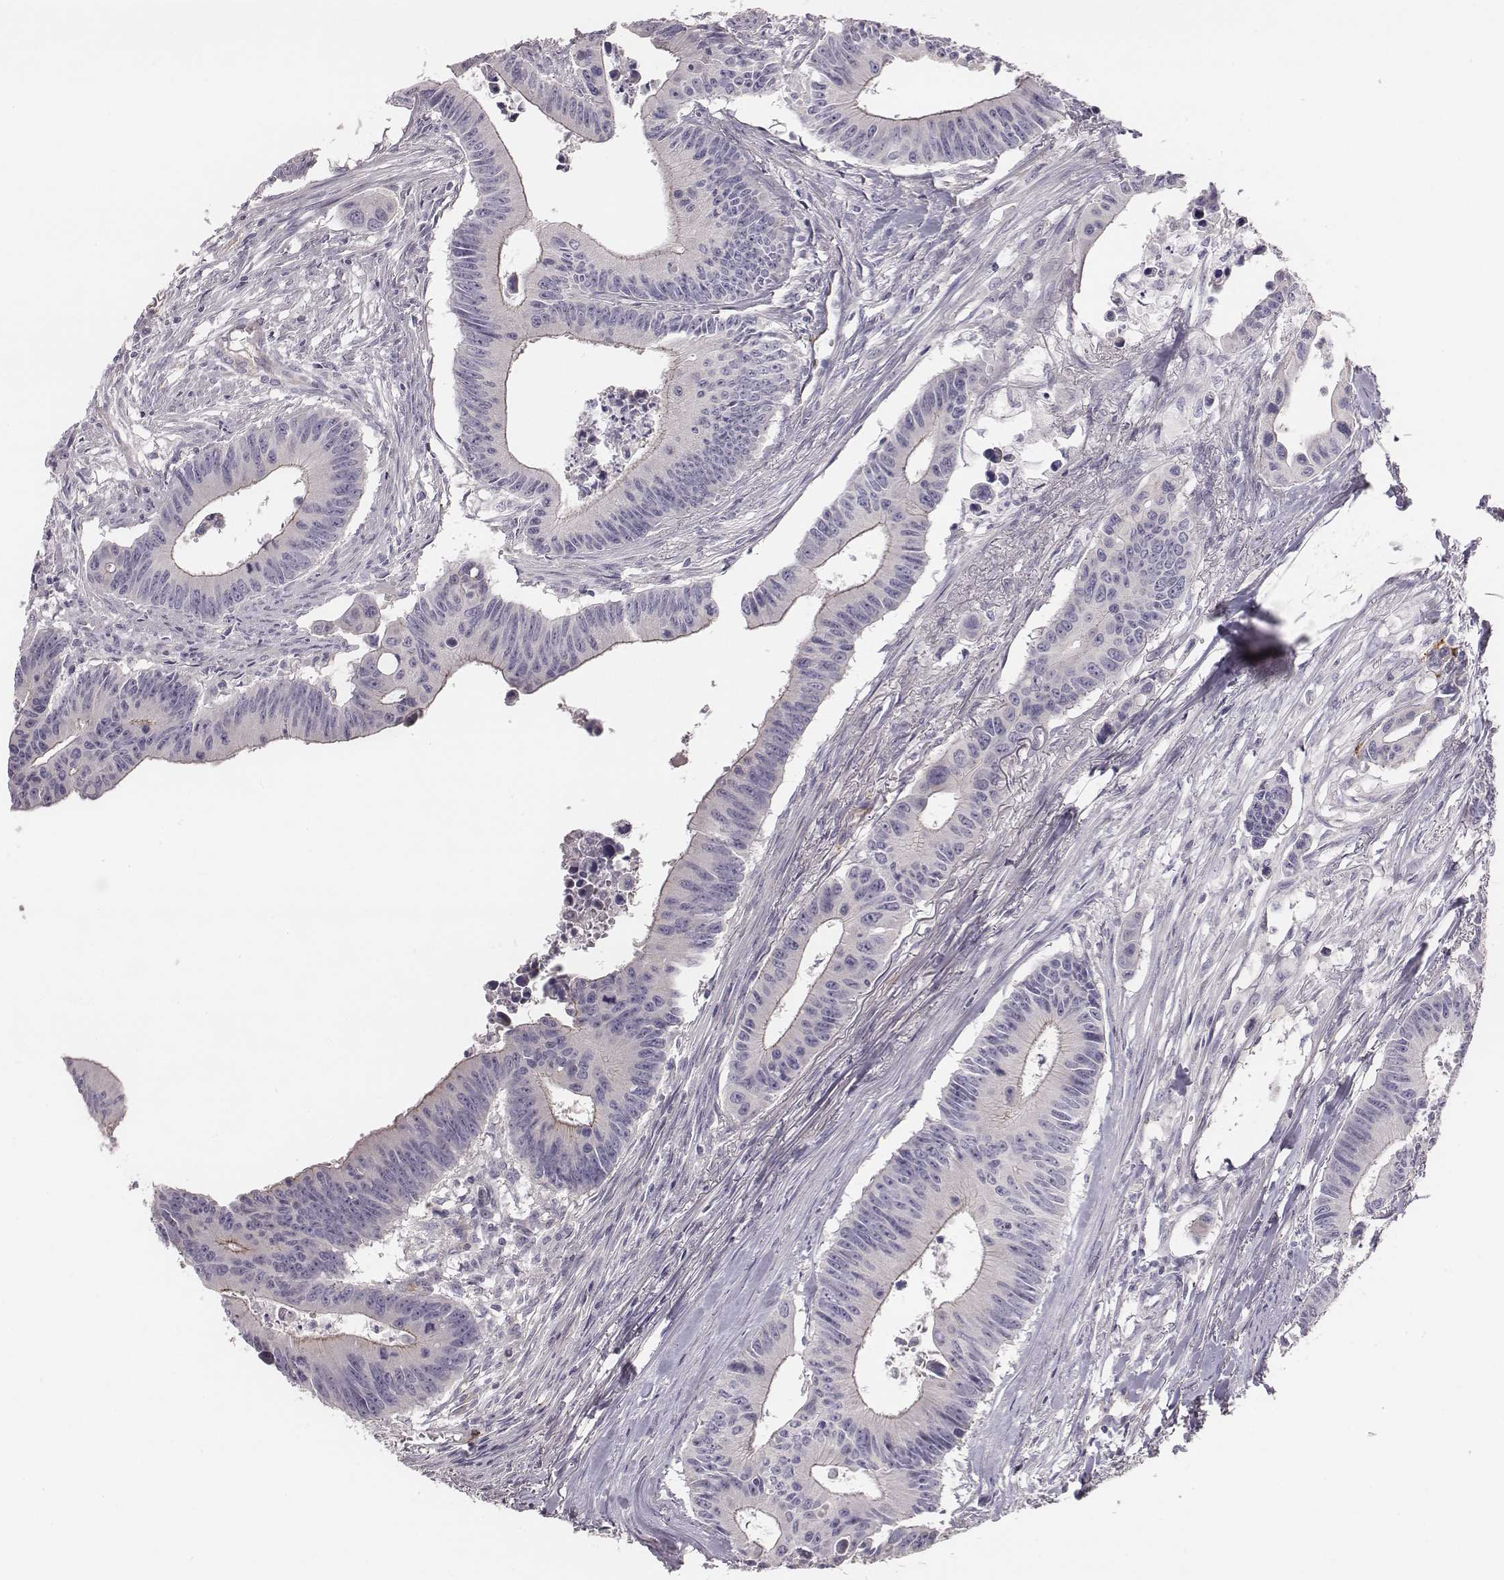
{"staining": {"intensity": "negative", "quantity": "none", "location": "none"}, "tissue": "colorectal cancer", "cell_type": "Tumor cells", "image_type": "cancer", "snomed": [{"axis": "morphology", "description": "Adenocarcinoma, NOS"}, {"axis": "topography", "description": "Colon"}], "caption": "The histopathology image exhibits no significant positivity in tumor cells of colorectal cancer (adenocarcinoma).", "gene": "PRKCZ", "patient": {"sex": "female", "age": 87}}